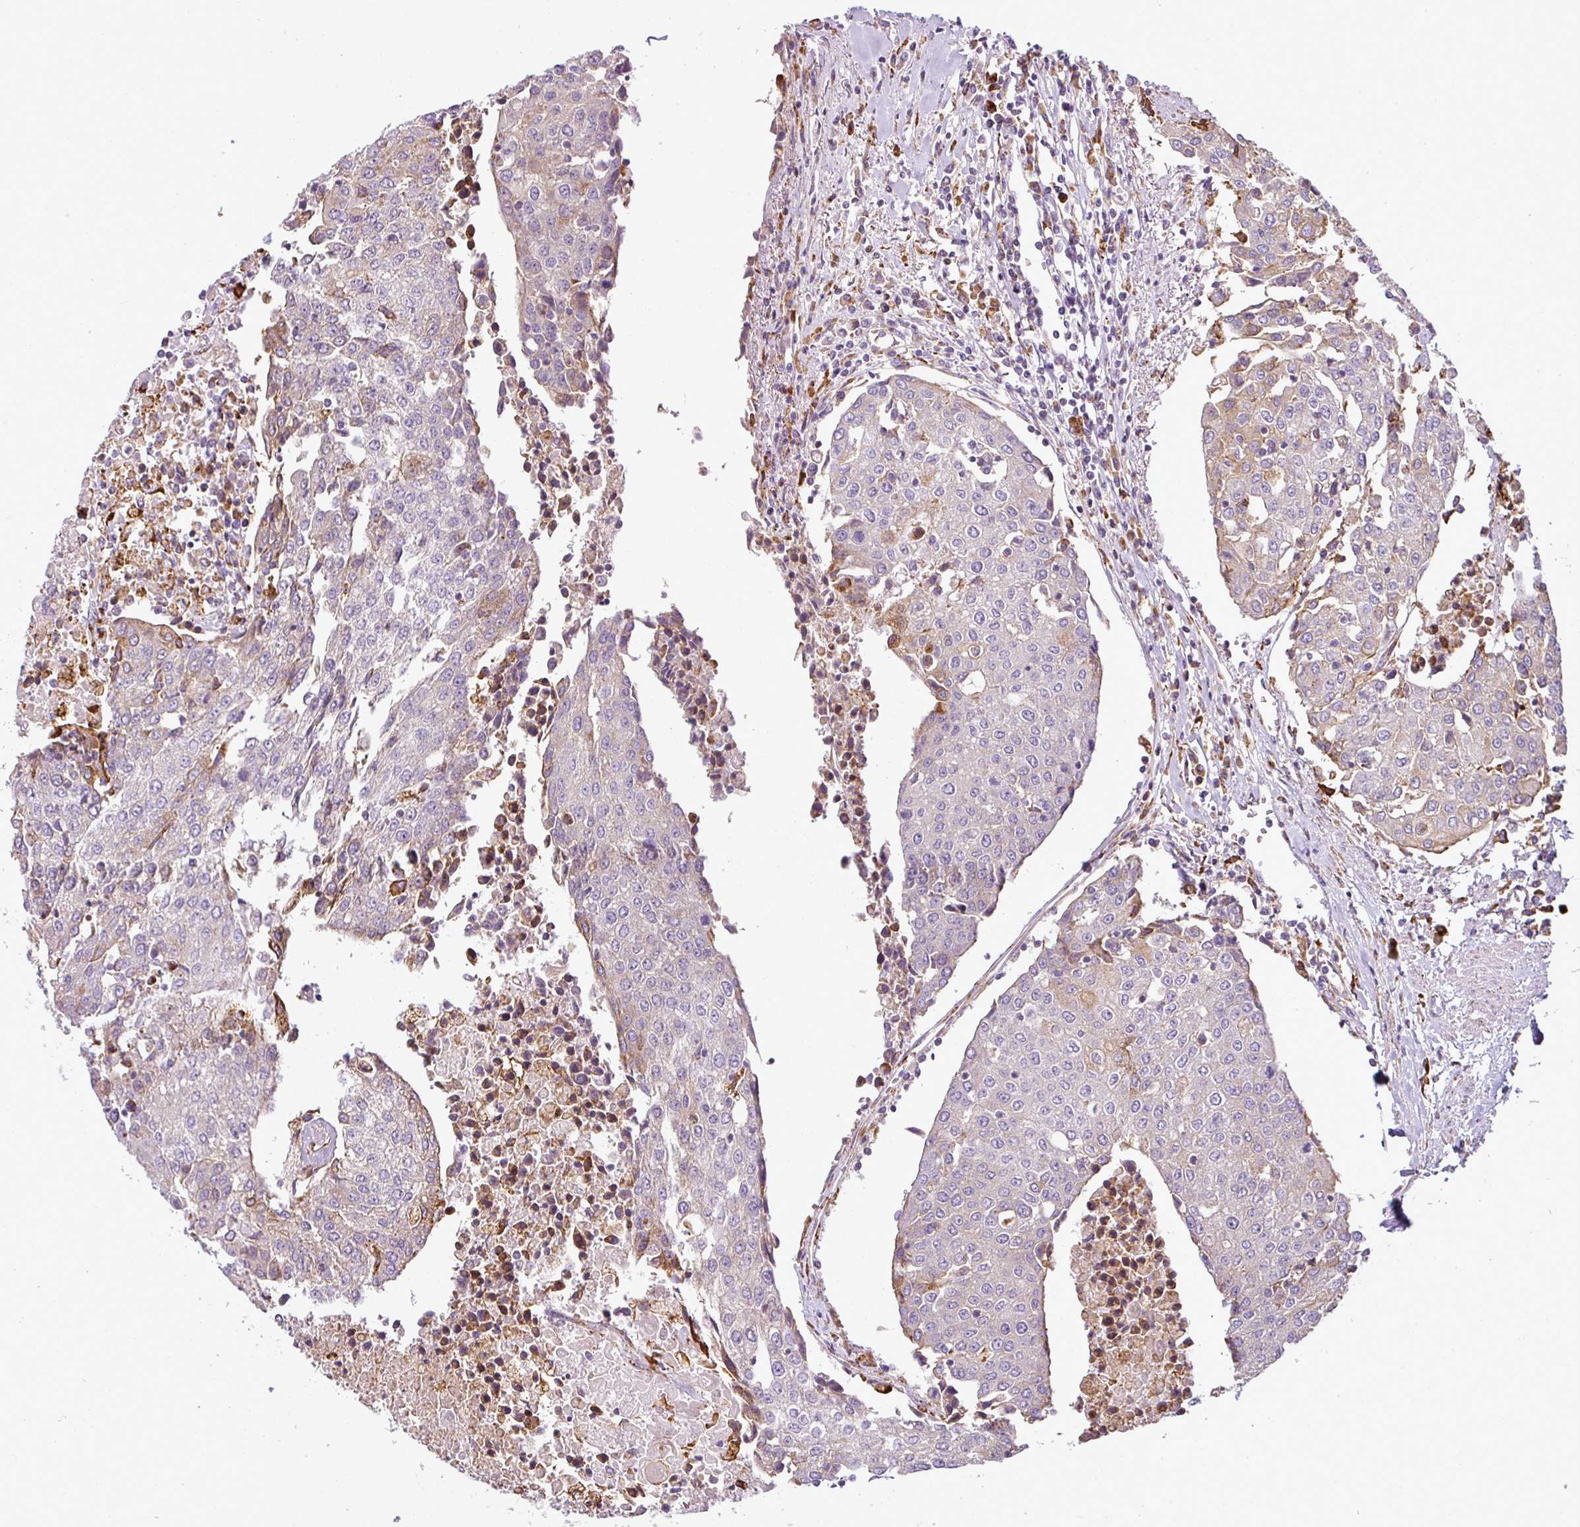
{"staining": {"intensity": "weak", "quantity": "<25%", "location": "cytoplasmic/membranous"}, "tissue": "urothelial cancer", "cell_type": "Tumor cells", "image_type": "cancer", "snomed": [{"axis": "morphology", "description": "Urothelial carcinoma, High grade"}, {"axis": "topography", "description": "Urinary bladder"}], "caption": "A micrograph of human urothelial cancer is negative for staining in tumor cells.", "gene": "ANKRD18A", "patient": {"sex": "female", "age": 85}}